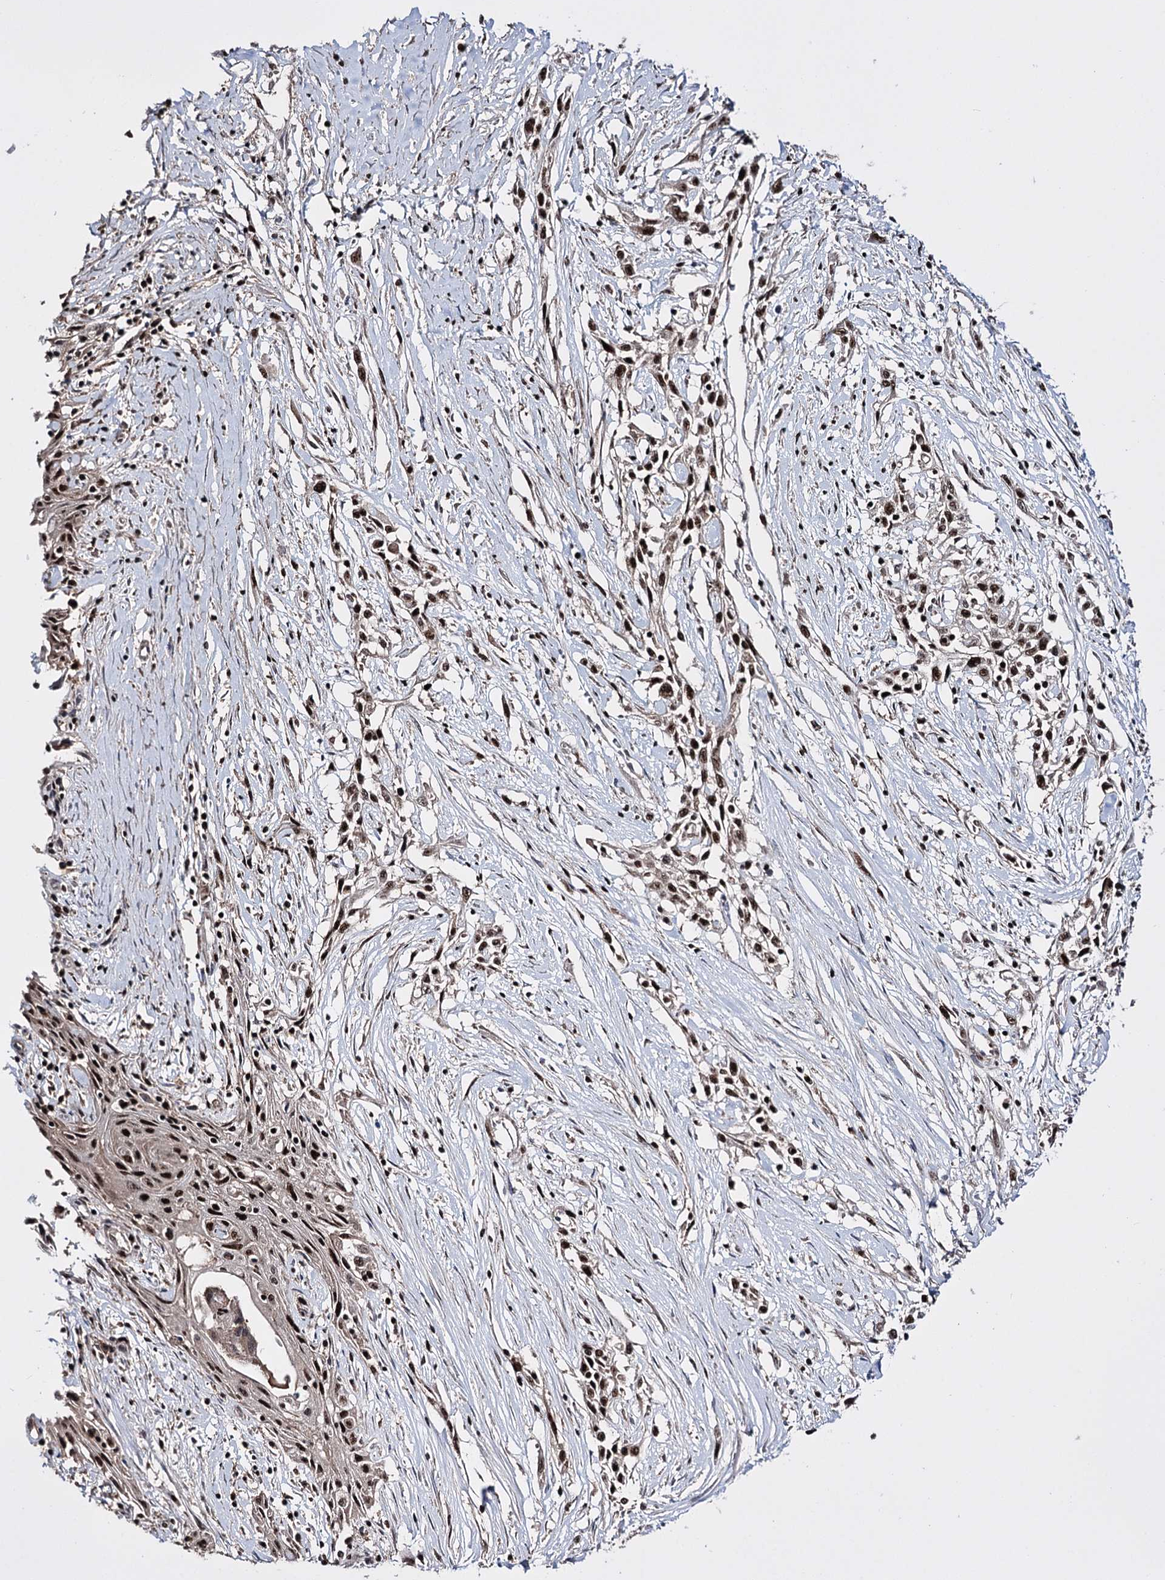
{"staining": {"intensity": "strong", "quantity": ">75%", "location": "nuclear"}, "tissue": "skin cancer", "cell_type": "Tumor cells", "image_type": "cancer", "snomed": [{"axis": "morphology", "description": "Squamous cell carcinoma, NOS"}, {"axis": "morphology", "description": "Squamous cell carcinoma, metastatic, NOS"}, {"axis": "topography", "description": "Skin"}, {"axis": "topography", "description": "Lymph node"}], "caption": "Metastatic squamous cell carcinoma (skin) stained with immunohistochemistry (IHC) exhibits strong nuclear expression in about >75% of tumor cells. (Brightfield microscopy of DAB IHC at high magnification).", "gene": "PRPF40A", "patient": {"sex": "male", "age": 75}}